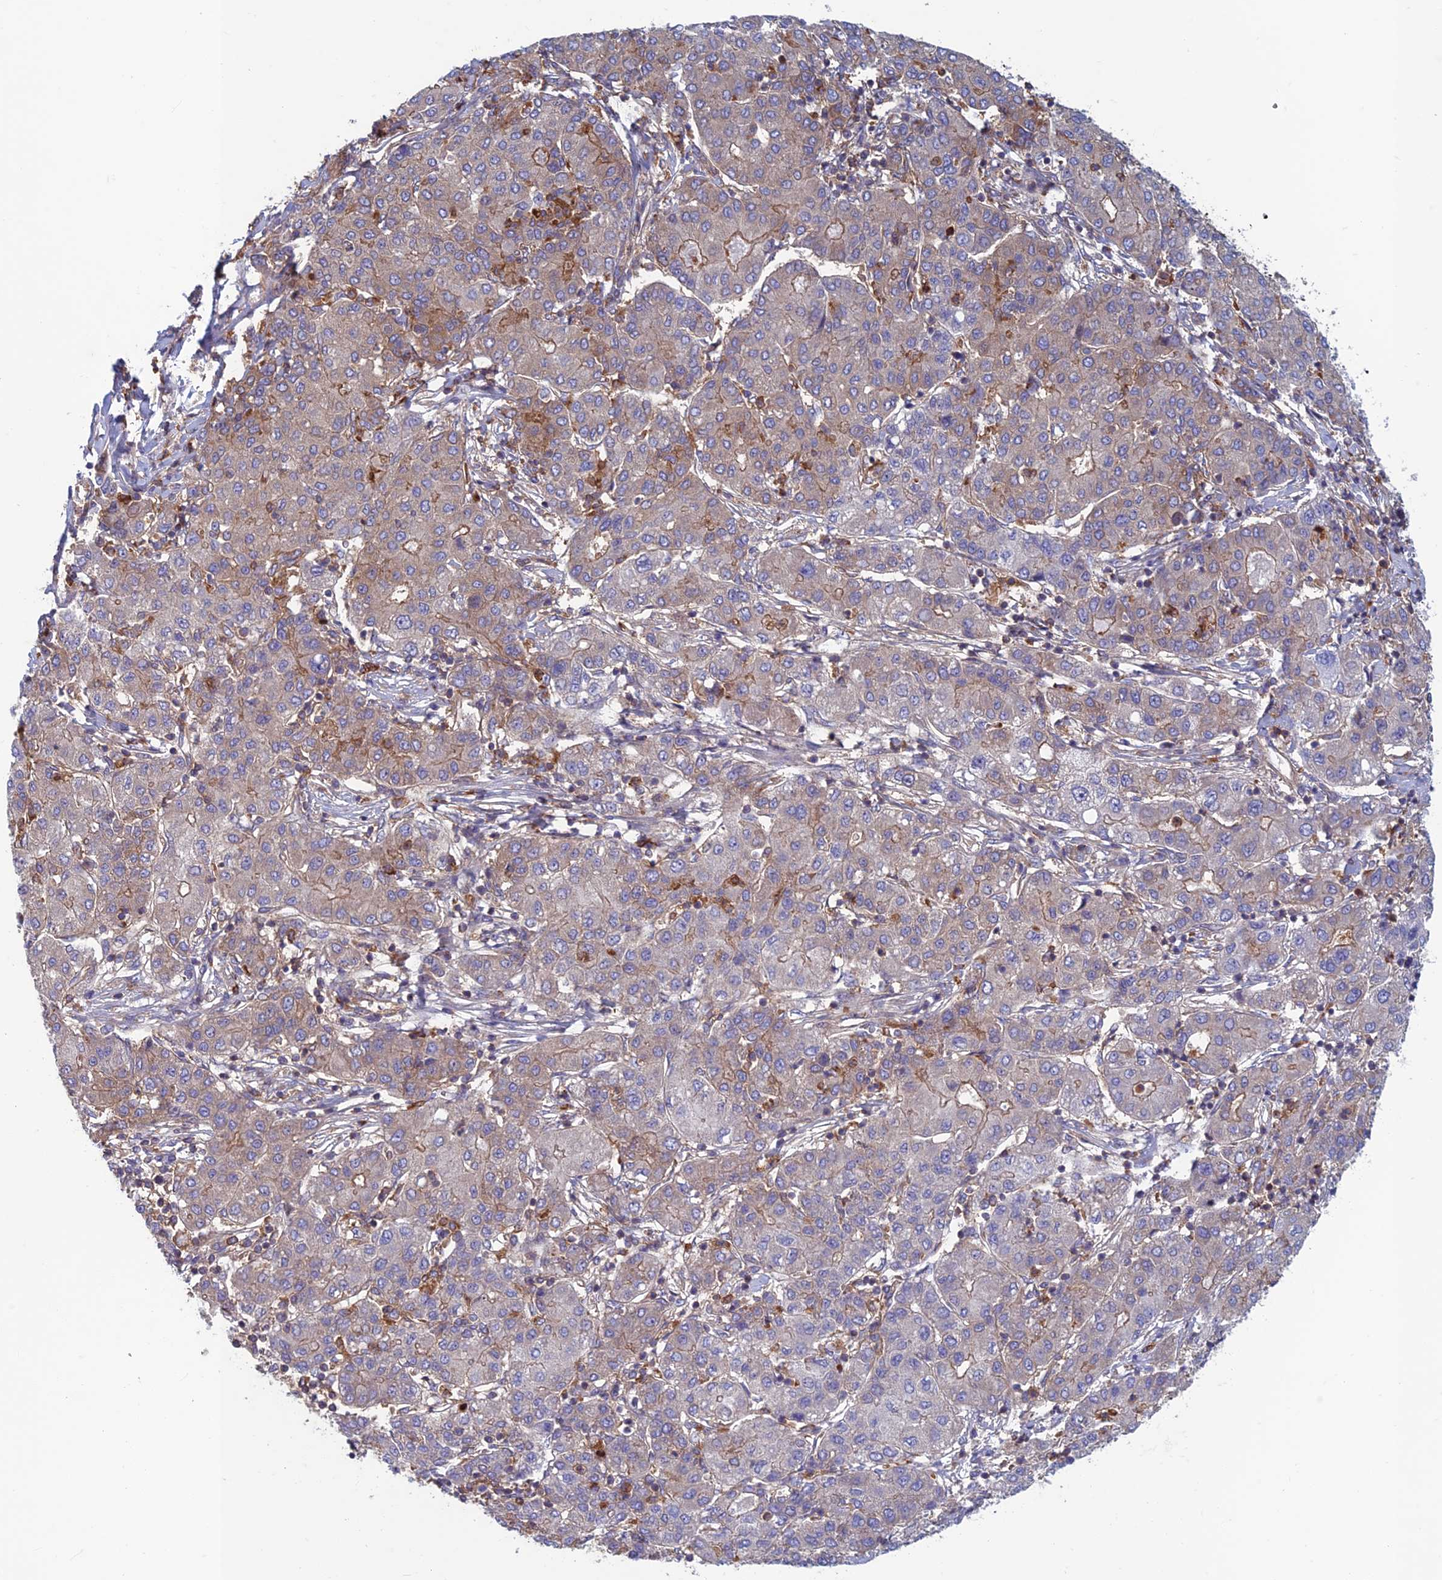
{"staining": {"intensity": "moderate", "quantity": "<25%", "location": "cytoplasmic/membranous"}, "tissue": "liver cancer", "cell_type": "Tumor cells", "image_type": "cancer", "snomed": [{"axis": "morphology", "description": "Carcinoma, Hepatocellular, NOS"}, {"axis": "topography", "description": "Liver"}], "caption": "Hepatocellular carcinoma (liver) stained with IHC shows moderate cytoplasmic/membranous expression in approximately <25% of tumor cells.", "gene": "DNM1L", "patient": {"sex": "male", "age": 65}}